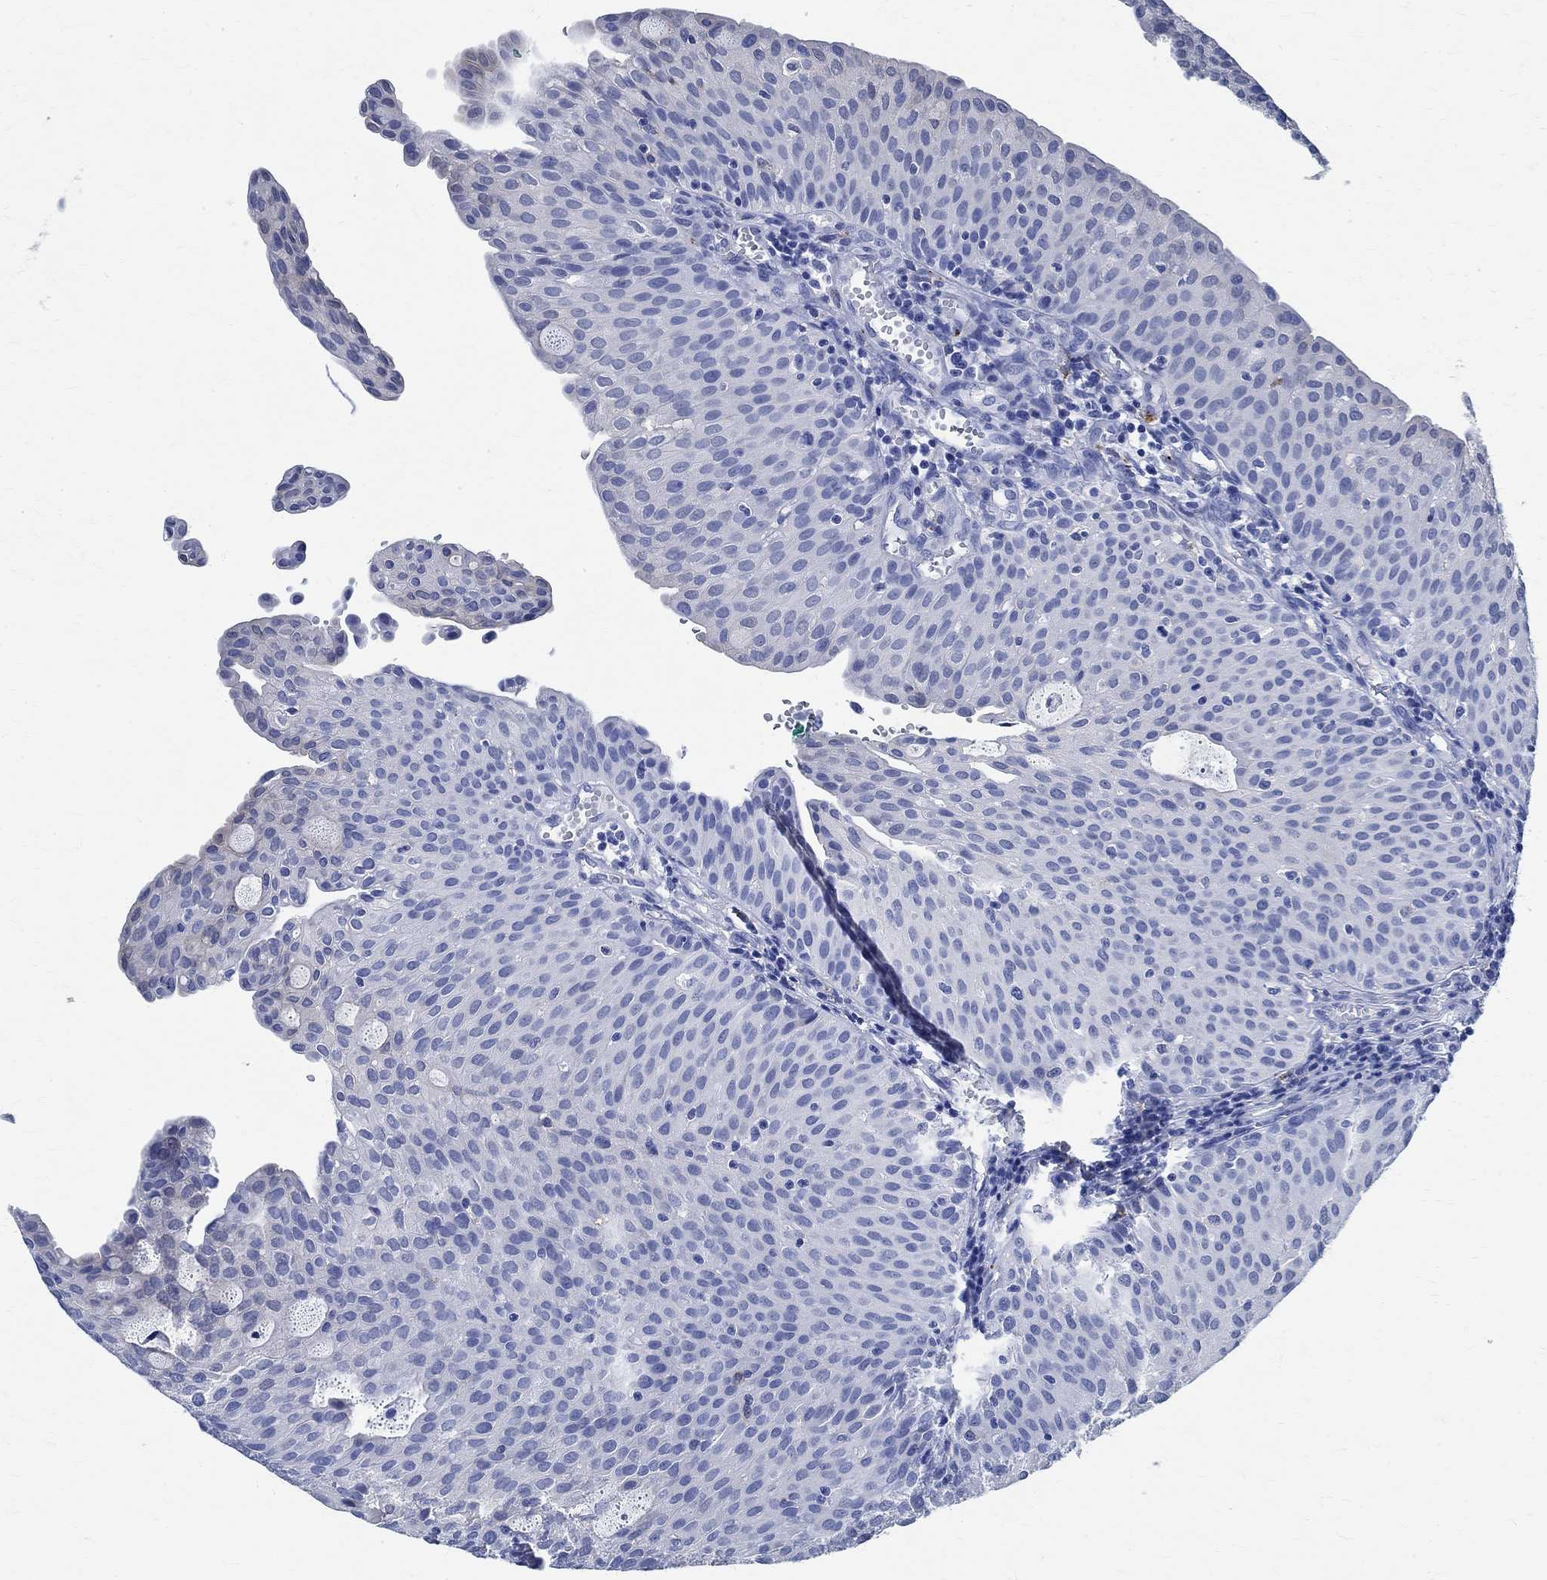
{"staining": {"intensity": "negative", "quantity": "none", "location": "none"}, "tissue": "urothelial cancer", "cell_type": "Tumor cells", "image_type": "cancer", "snomed": [{"axis": "morphology", "description": "Urothelial carcinoma, Low grade"}, {"axis": "topography", "description": "Urinary bladder"}], "caption": "This is an IHC image of human urothelial cancer. There is no positivity in tumor cells.", "gene": "TMEM221", "patient": {"sex": "male", "age": 54}}